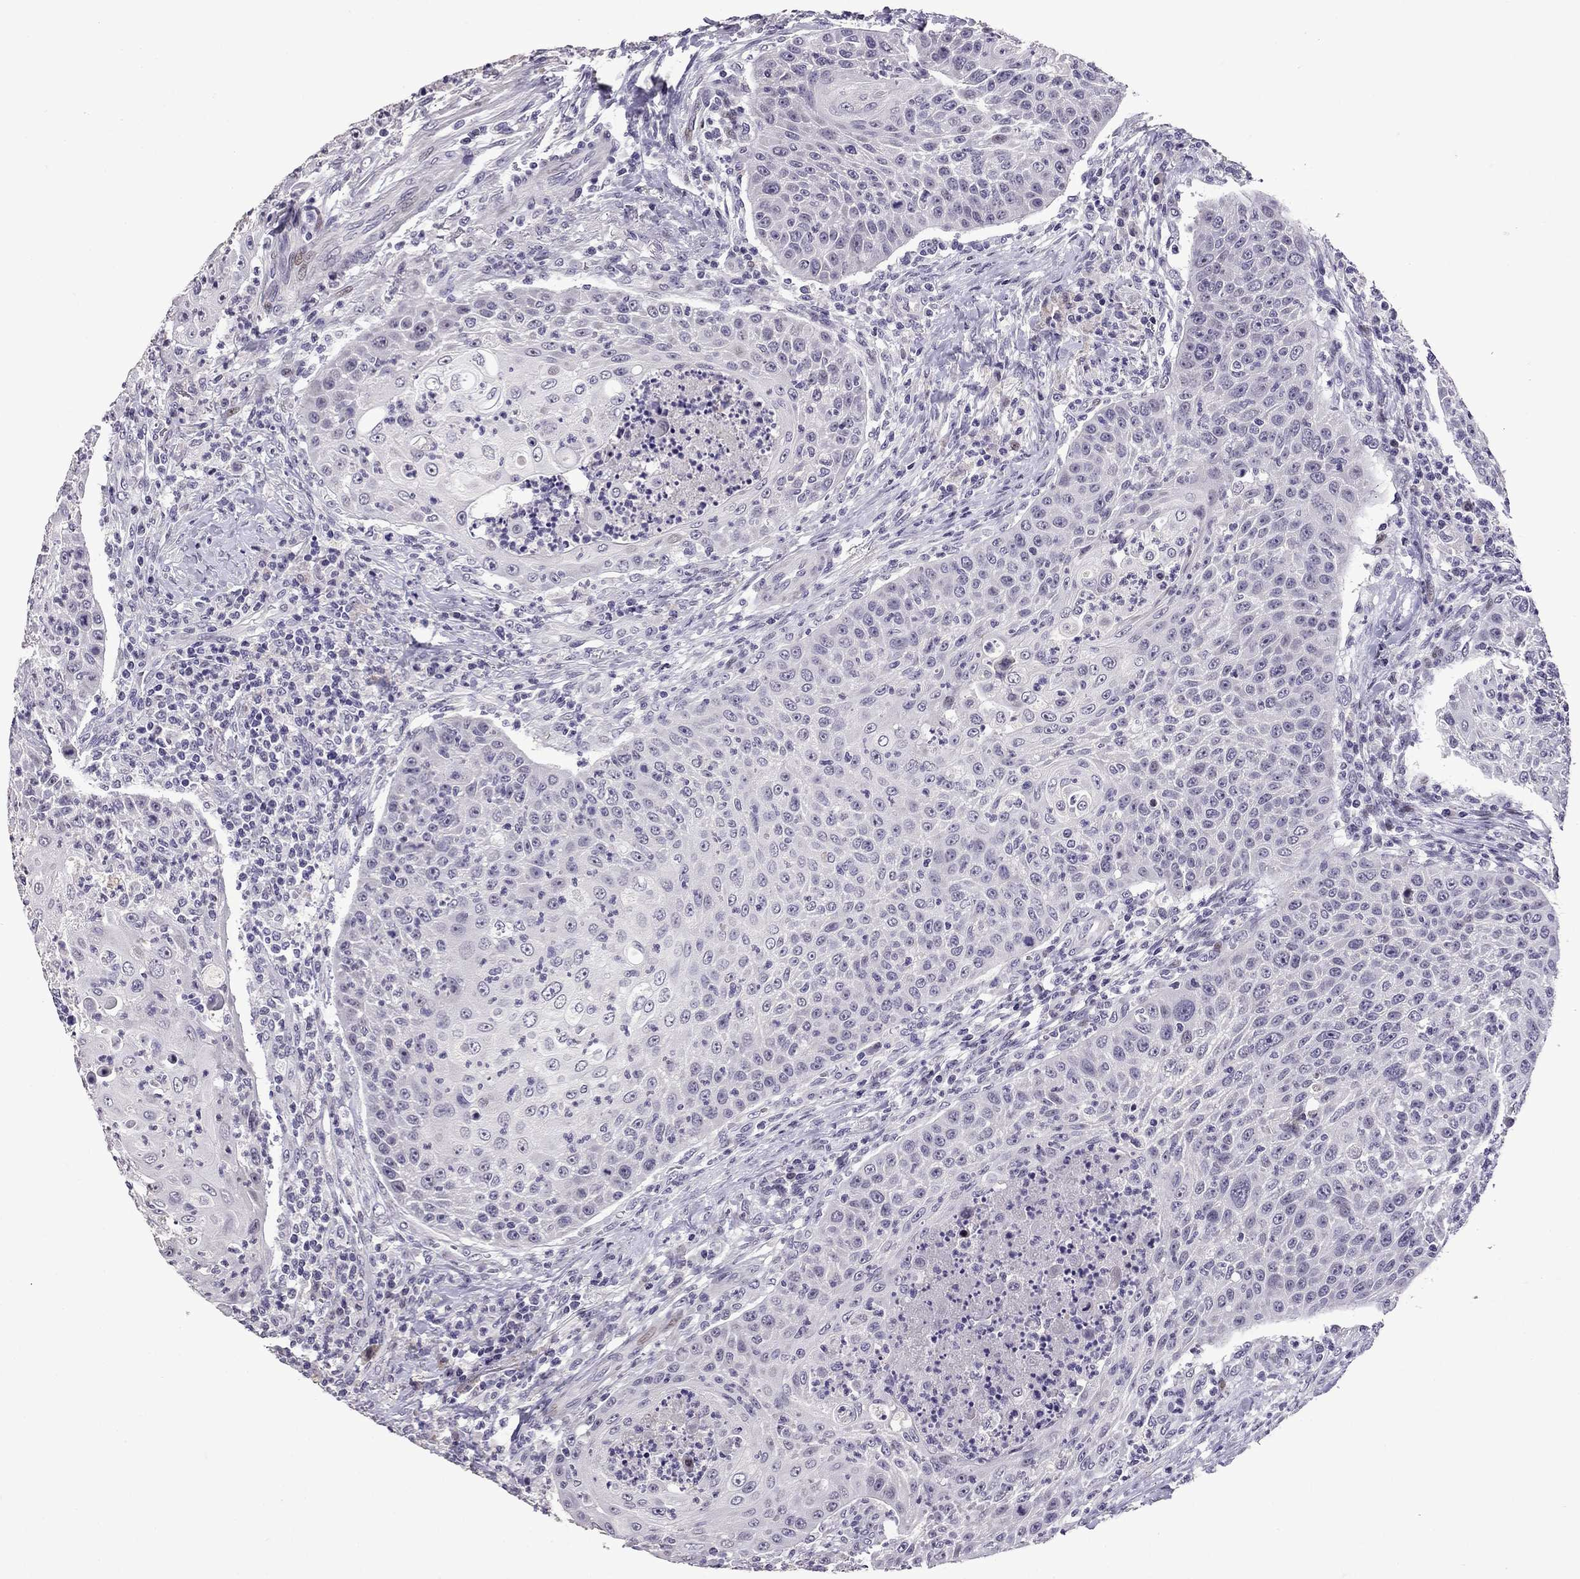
{"staining": {"intensity": "negative", "quantity": "none", "location": "none"}, "tissue": "head and neck cancer", "cell_type": "Tumor cells", "image_type": "cancer", "snomed": [{"axis": "morphology", "description": "Squamous cell carcinoma, NOS"}, {"axis": "topography", "description": "Head-Neck"}], "caption": "The micrograph shows no staining of tumor cells in head and neck cancer (squamous cell carcinoma).", "gene": "TTN", "patient": {"sex": "male", "age": 69}}